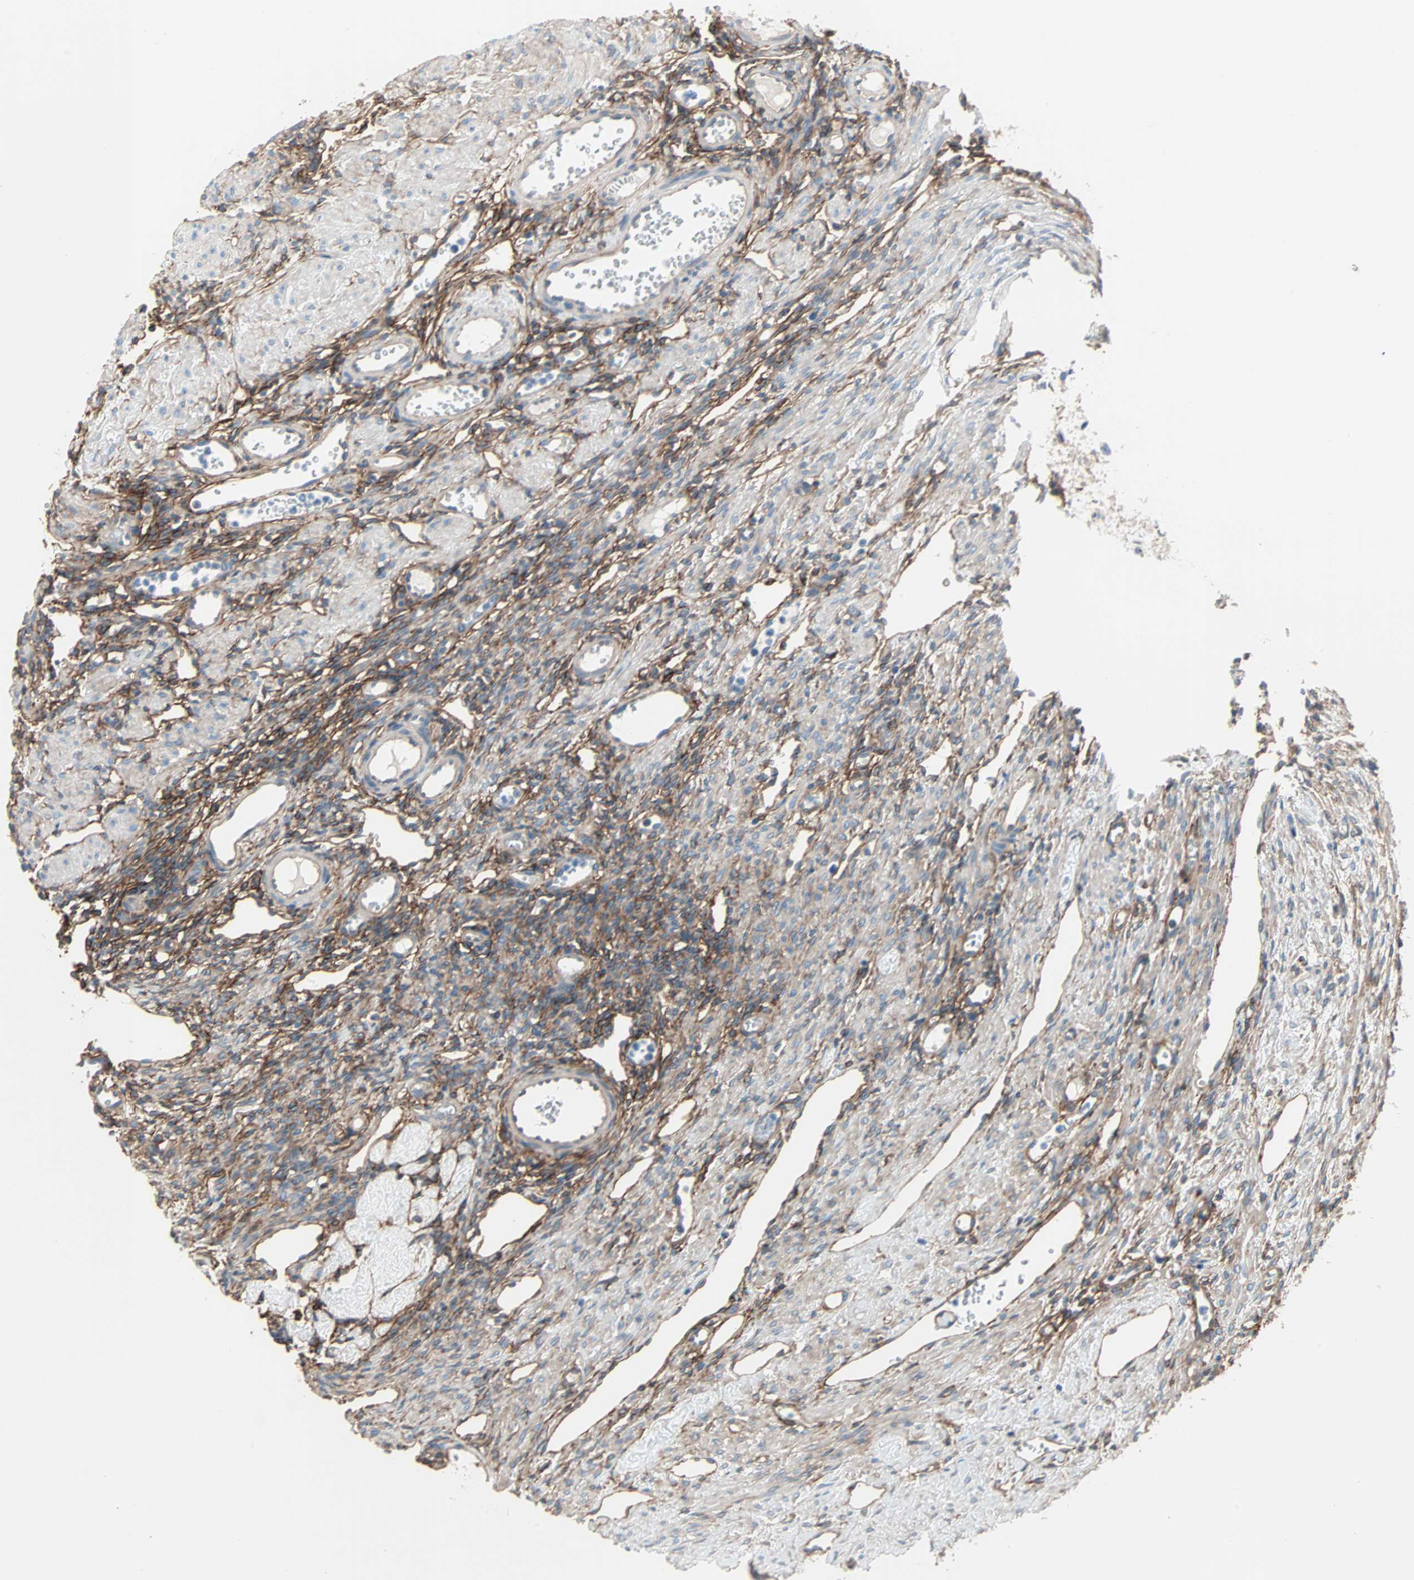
{"staining": {"intensity": "strong", "quantity": ">75%", "location": "cytoplasmic/membranous"}, "tissue": "ovary", "cell_type": "Ovarian stroma cells", "image_type": "normal", "snomed": [{"axis": "morphology", "description": "Normal tissue, NOS"}, {"axis": "topography", "description": "Ovary"}], "caption": "Immunohistochemistry (IHC) image of unremarkable ovary: ovary stained using IHC exhibits high levels of strong protein expression localized specifically in the cytoplasmic/membranous of ovarian stroma cells, appearing as a cytoplasmic/membranous brown color.", "gene": "EPB41L2", "patient": {"sex": "female", "age": 33}}